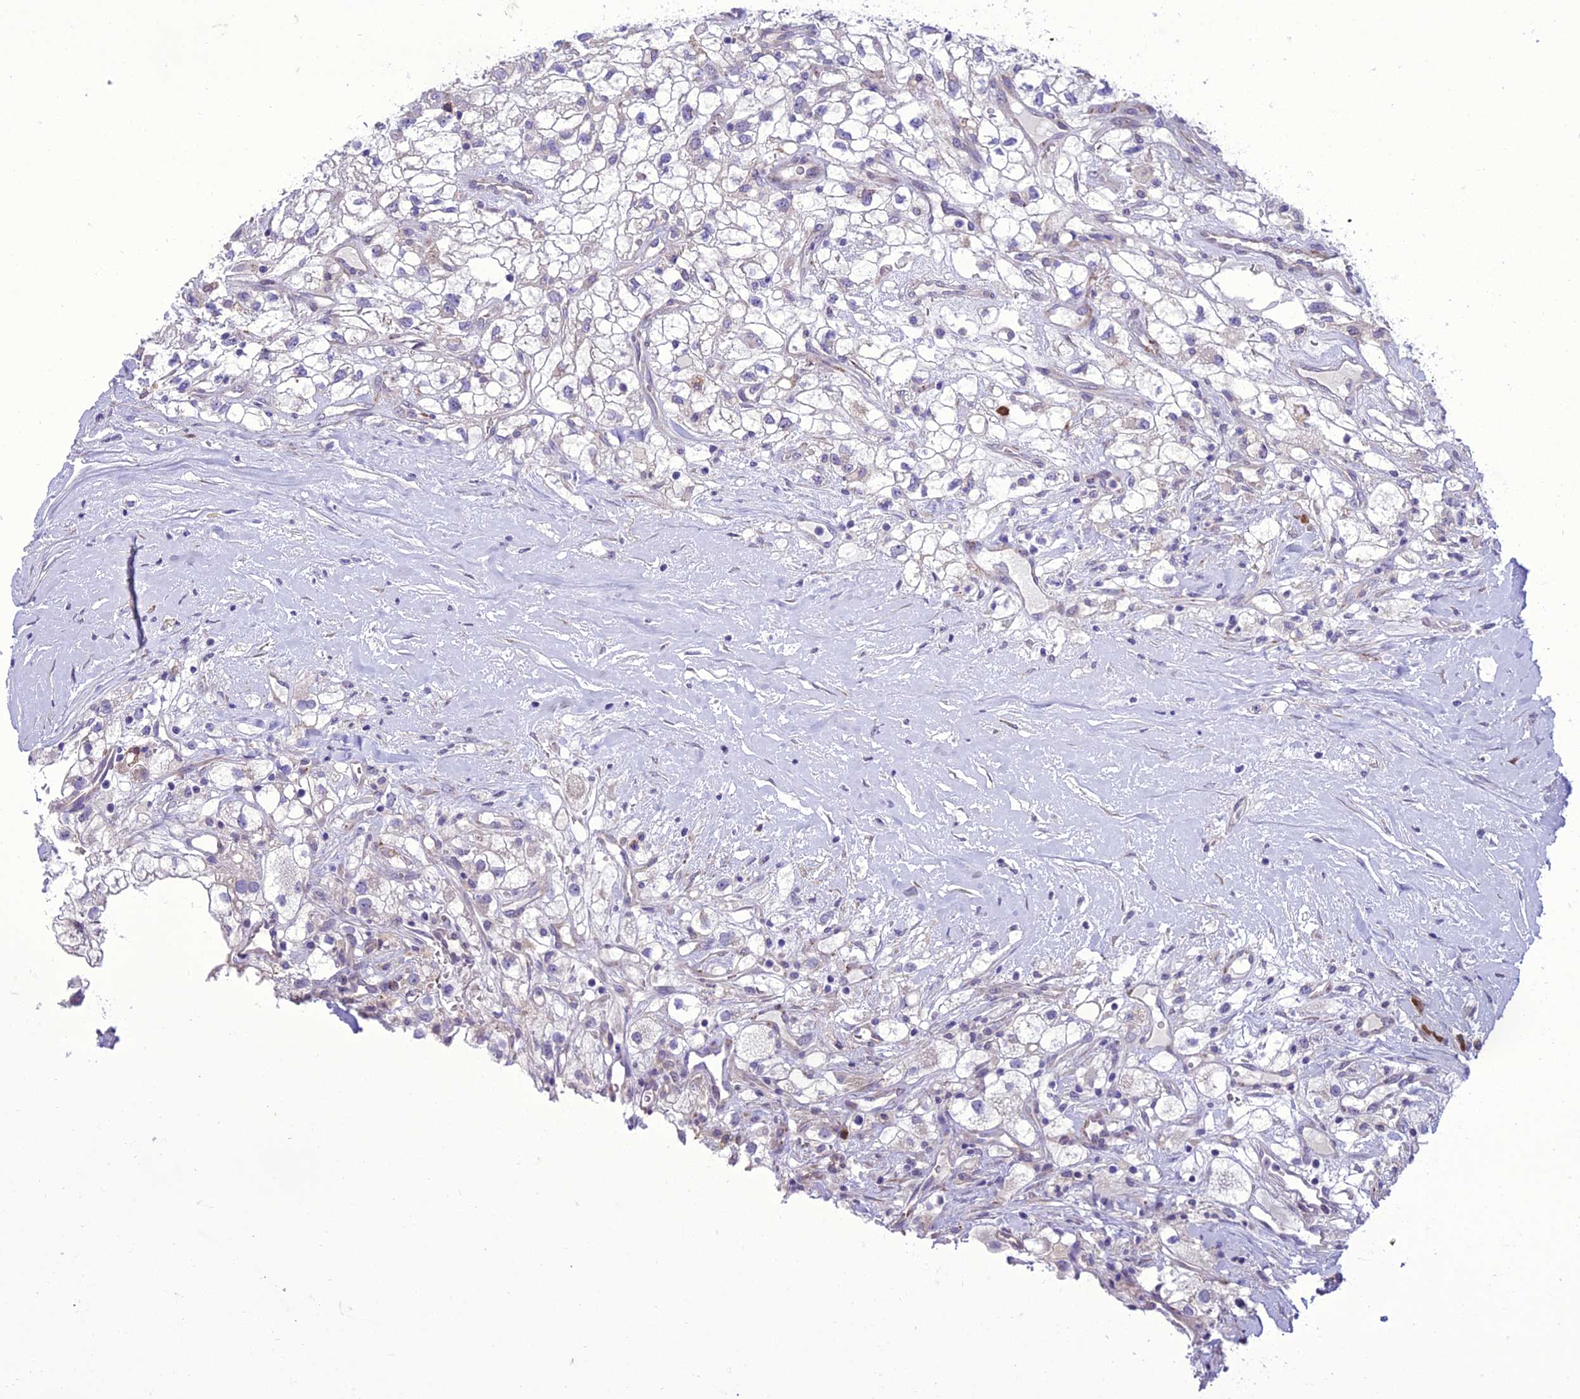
{"staining": {"intensity": "negative", "quantity": "none", "location": "none"}, "tissue": "renal cancer", "cell_type": "Tumor cells", "image_type": "cancer", "snomed": [{"axis": "morphology", "description": "Adenocarcinoma, NOS"}, {"axis": "topography", "description": "Kidney"}], "caption": "Renal adenocarcinoma was stained to show a protein in brown. There is no significant expression in tumor cells.", "gene": "NEURL2", "patient": {"sex": "male", "age": 59}}